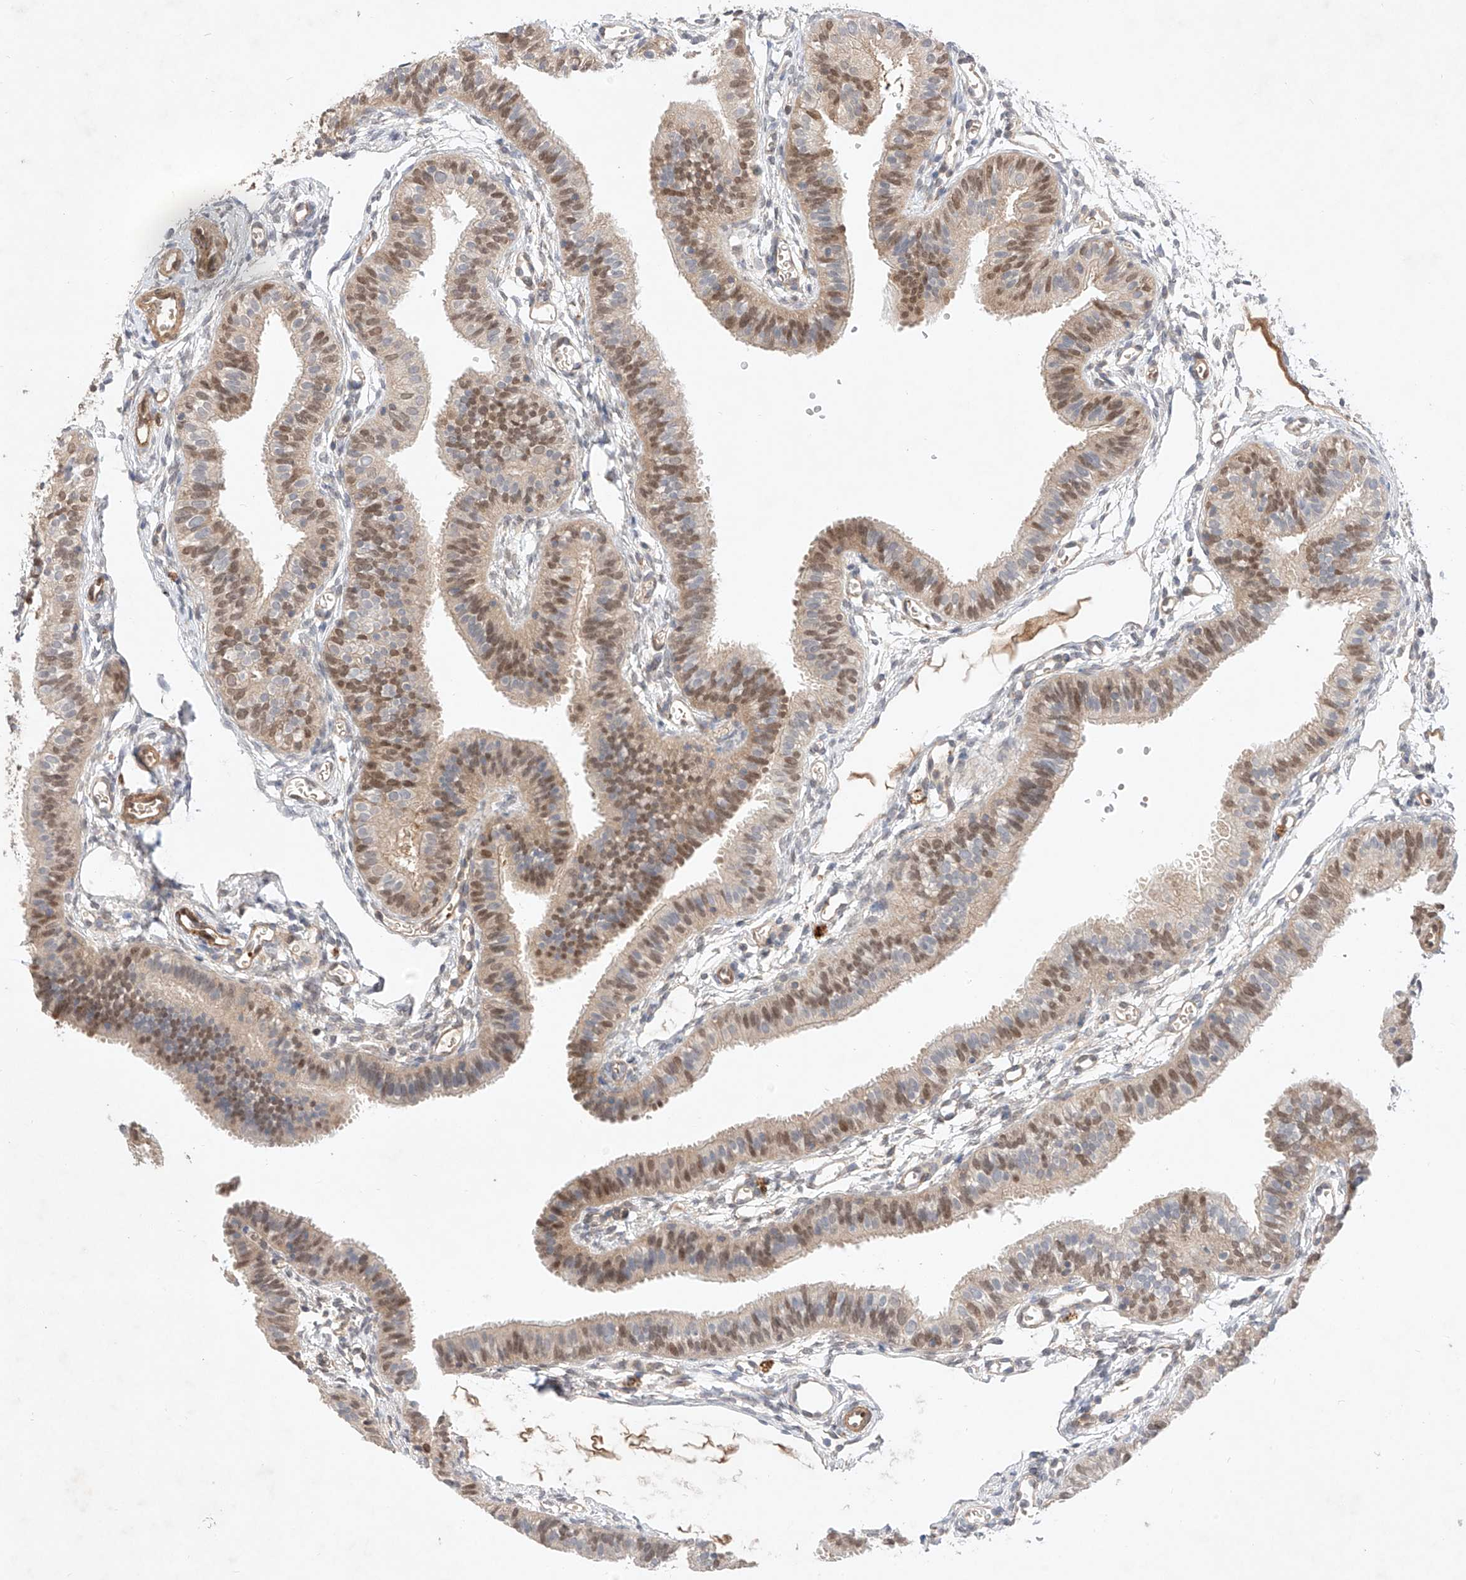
{"staining": {"intensity": "moderate", "quantity": "25%-75%", "location": "cytoplasmic/membranous,nuclear"}, "tissue": "fallopian tube", "cell_type": "Glandular cells", "image_type": "normal", "snomed": [{"axis": "morphology", "description": "Normal tissue, NOS"}, {"axis": "topography", "description": "Fallopian tube"}], "caption": "Immunohistochemistry (DAB (3,3'-diaminobenzidine)) staining of normal human fallopian tube reveals moderate cytoplasmic/membranous,nuclear protein staining in approximately 25%-75% of glandular cells. (Stains: DAB in brown, nuclei in blue, Microscopy: brightfield microscopy at high magnification).", "gene": "ZNF124", "patient": {"sex": "female", "age": 35}}